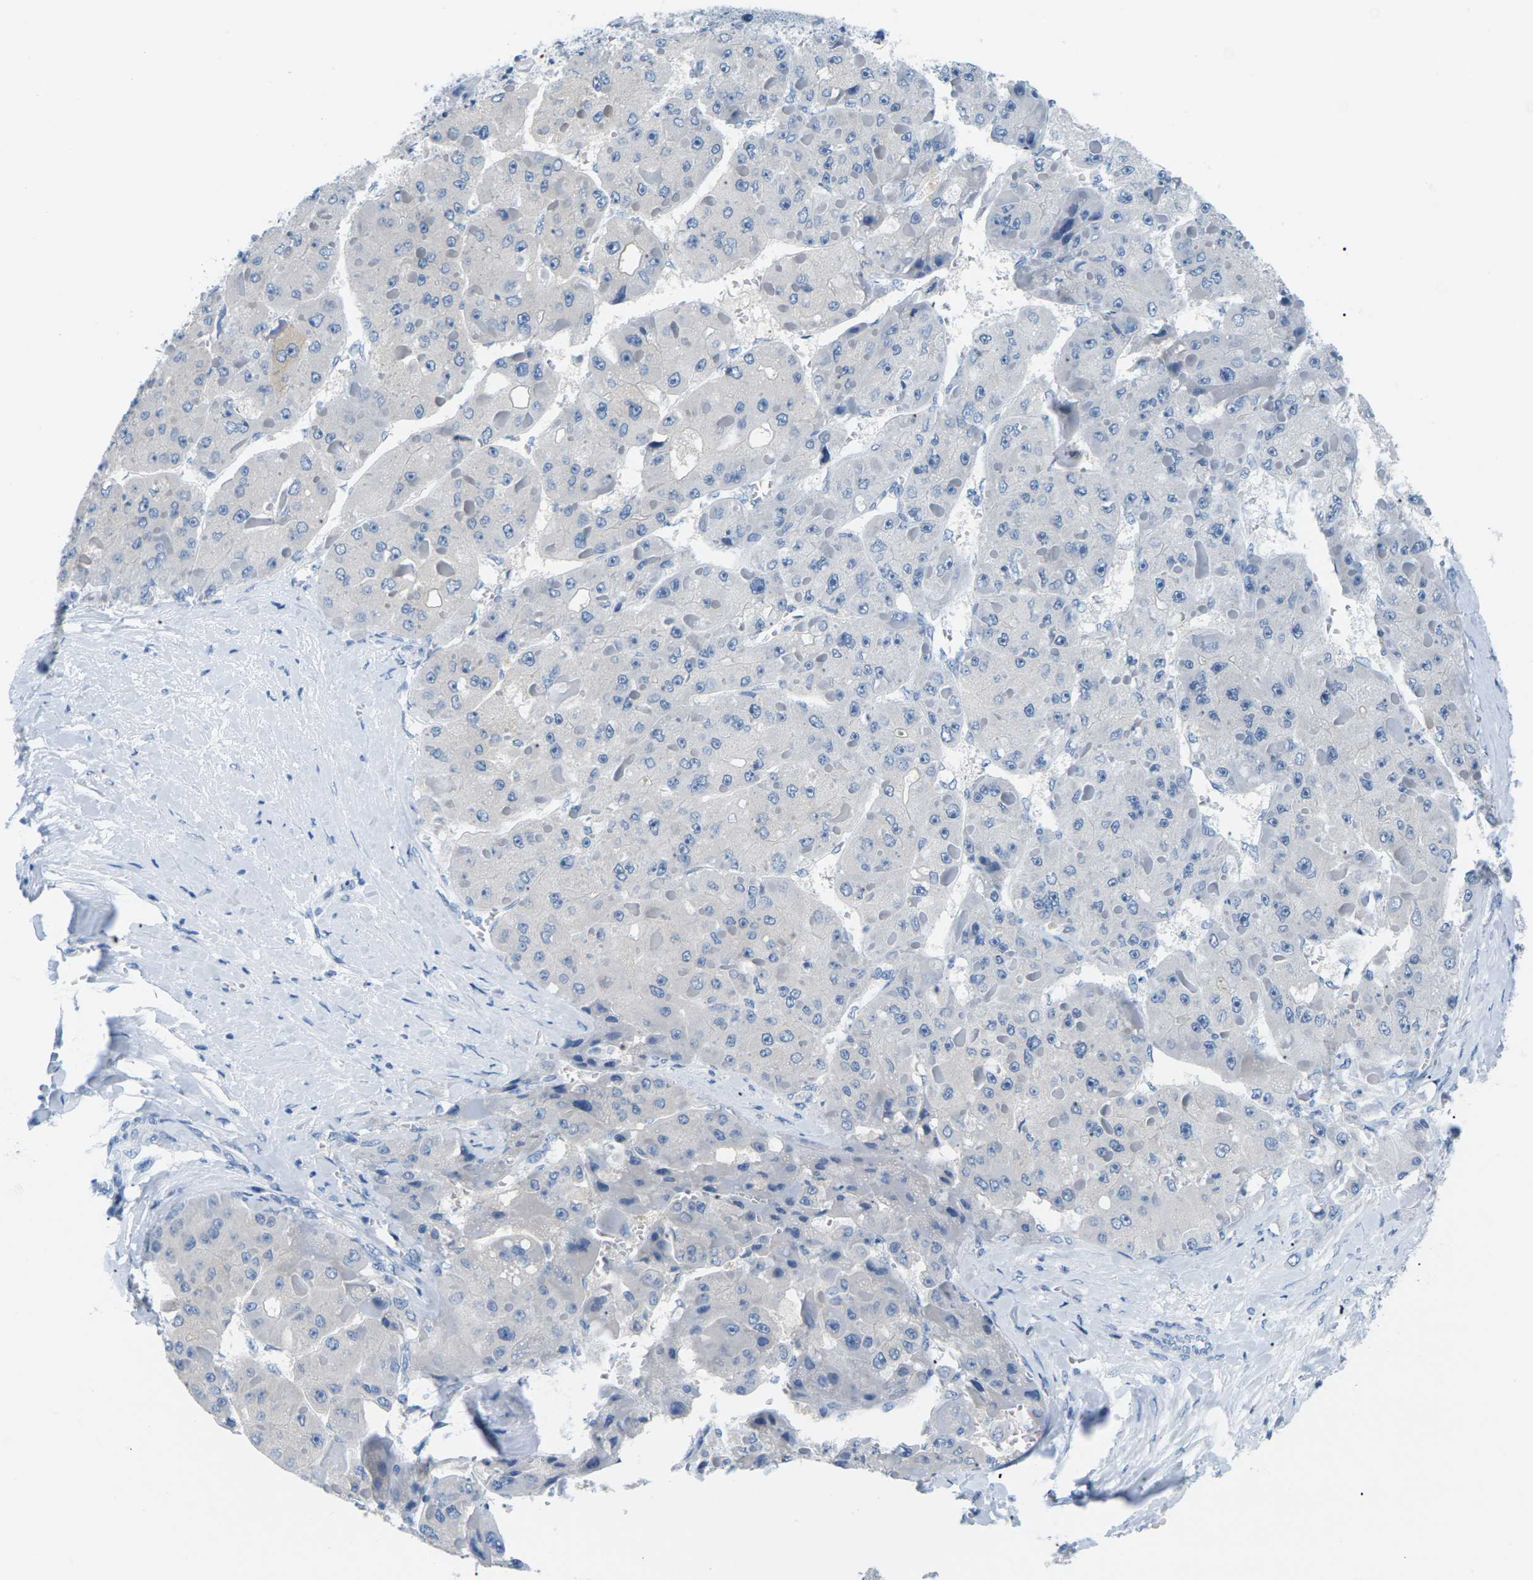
{"staining": {"intensity": "negative", "quantity": "none", "location": "none"}, "tissue": "liver cancer", "cell_type": "Tumor cells", "image_type": "cancer", "snomed": [{"axis": "morphology", "description": "Carcinoma, Hepatocellular, NOS"}, {"axis": "topography", "description": "Liver"}], "caption": "The immunohistochemistry micrograph has no significant positivity in tumor cells of liver cancer (hepatocellular carcinoma) tissue. Brightfield microscopy of immunohistochemistry stained with DAB (brown) and hematoxylin (blue), captured at high magnification.", "gene": "SLC12A1", "patient": {"sex": "female", "age": 73}}